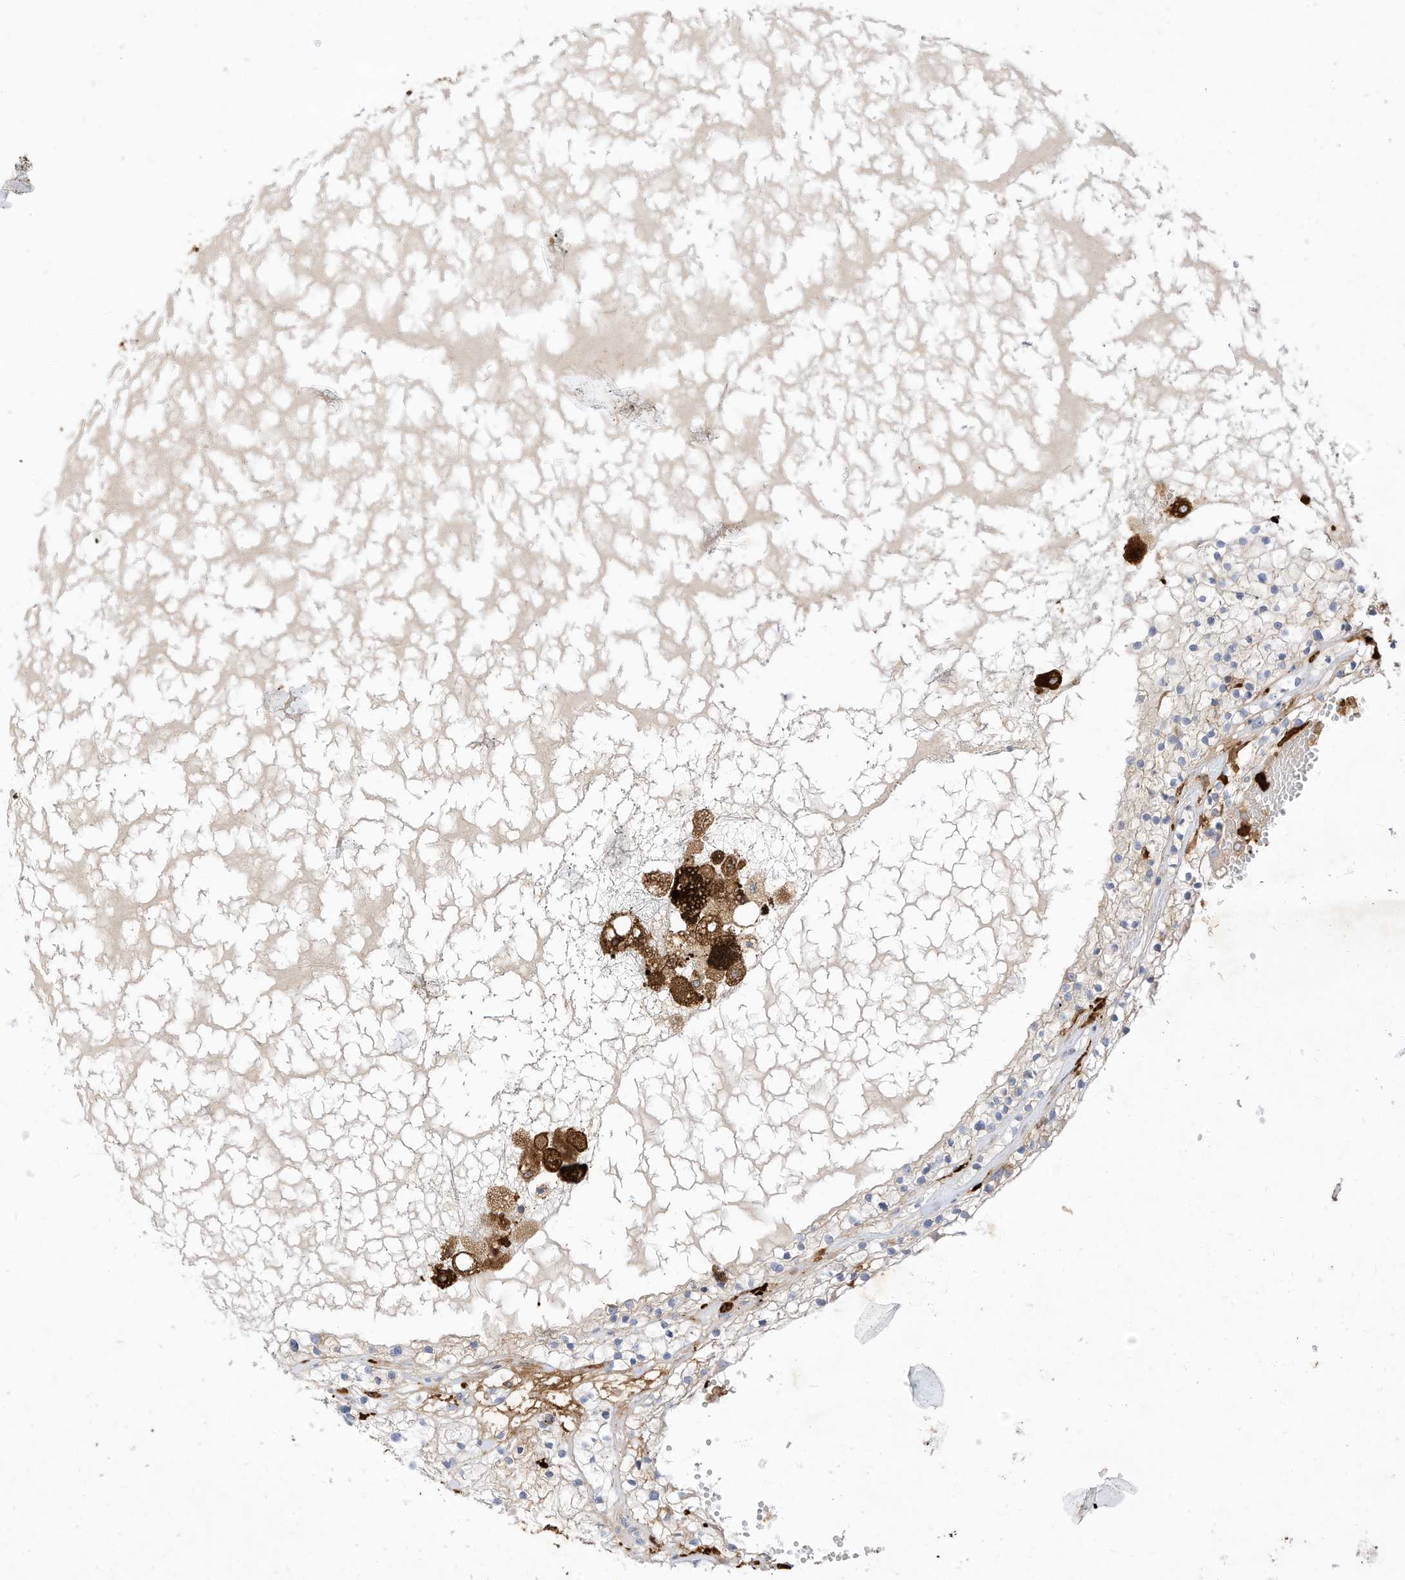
{"staining": {"intensity": "negative", "quantity": "none", "location": "none"}, "tissue": "renal cancer", "cell_type": "Tumor cells", "image_type": "cancer", "snomed": [{"axis": "morphology", "description": "Normal tissue, NOS"}, {"axis": "morphology", "description": "Adenocarcinoma, NOS"}, {"axis": "topography", "description": "Kidney"}], "caption": "DAB immunohistochemical staining of renal adenocarcinoma exhibits no significant positivity in tumor cells.", "gene": "RHOH", "patient": {"sex": "male", "age": 68}}